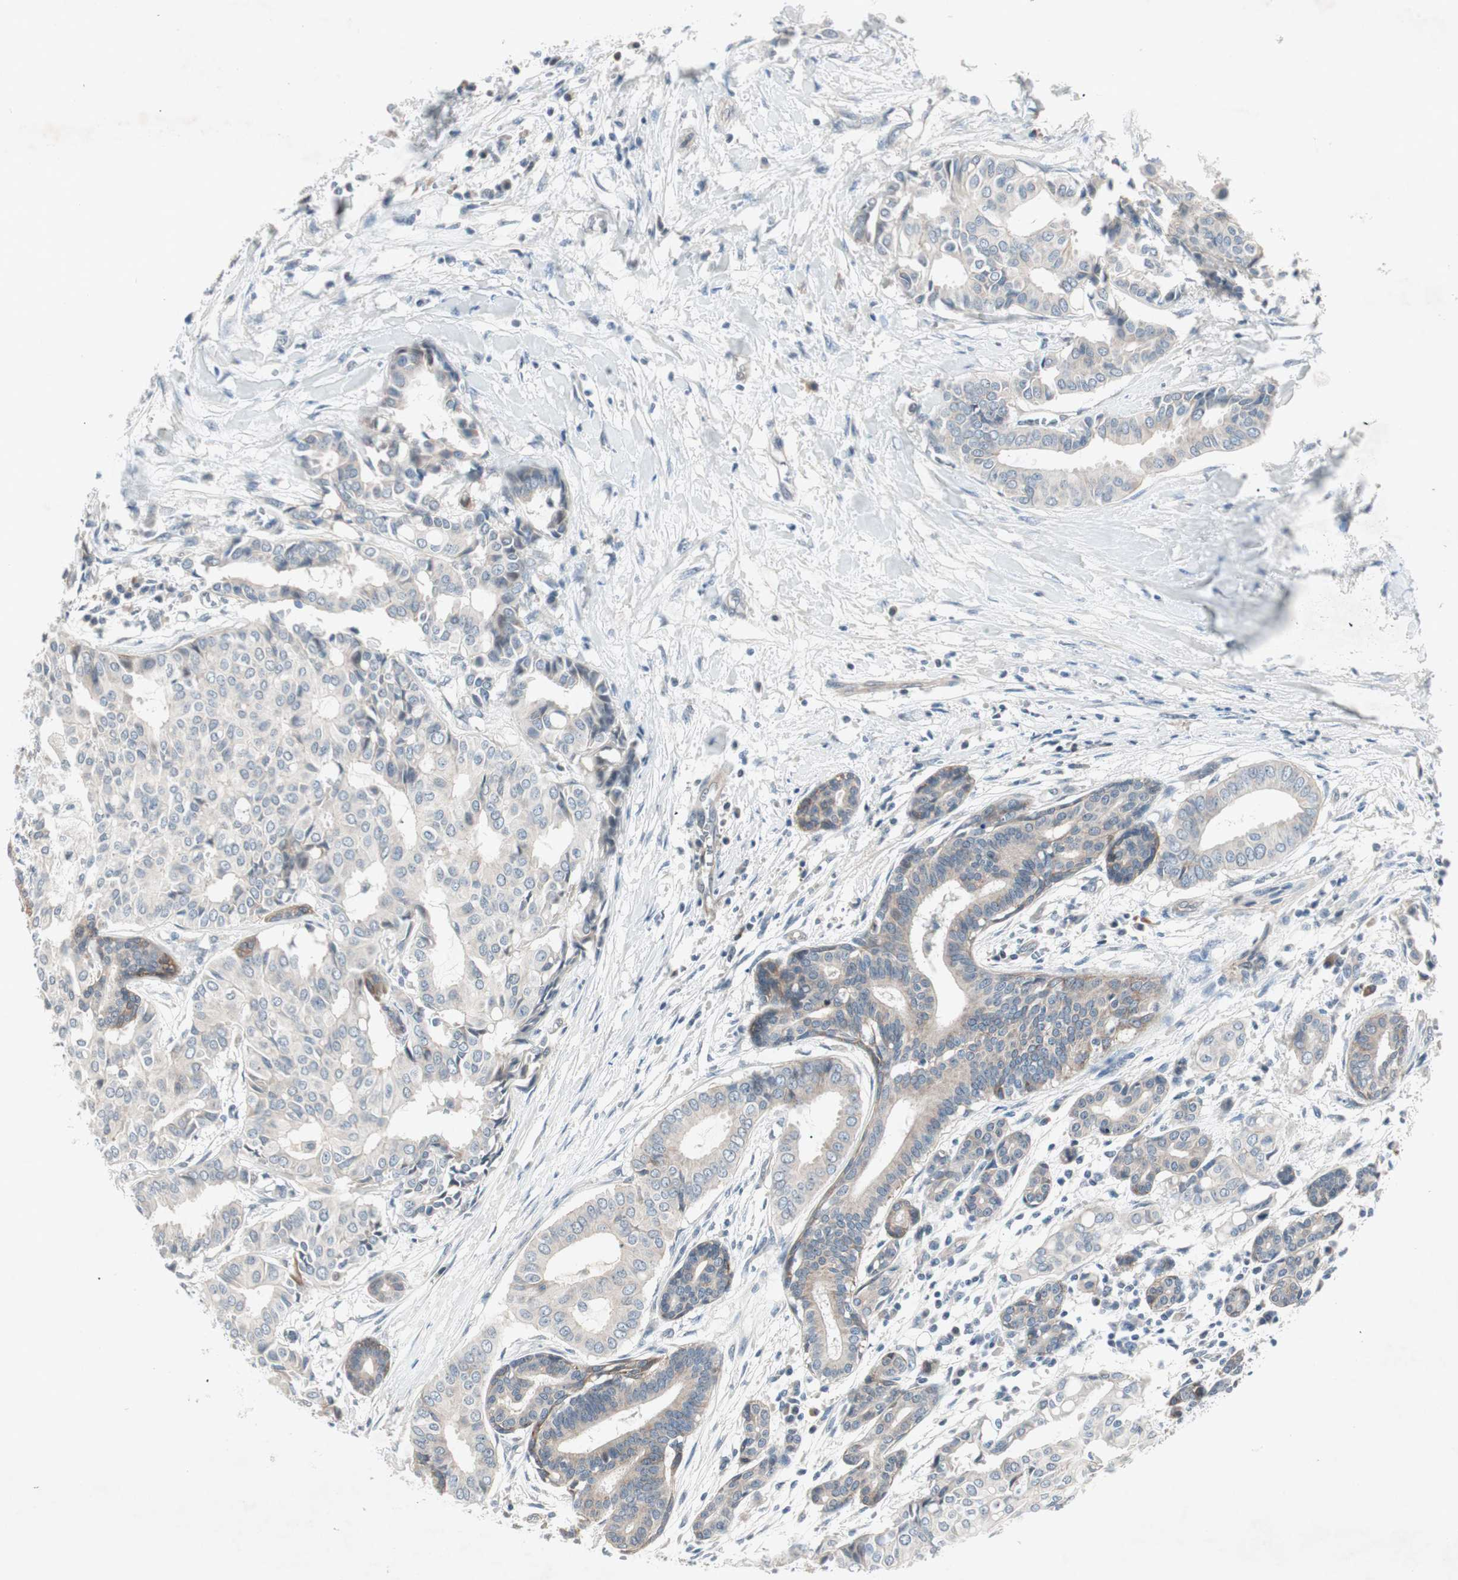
{"staining": {"intensity": "weak", "quantity": "25%-75%", "location": "cytoplasmic/membranous"}, "tissue": "head and neck cancer", "cell_type": "Tumor cells", "image_type": "cancer", "snomed": [{"axis": "morphology", "description": "Adenocarcinoma, NOS"}, {"axis": "topography", "description": "Salivary gland"}, {"axis": "topography", "description": "Head-Neck"}], "caption": "Human head and neck cancer (adenocarcinoma) stained for a protein (brown) displays weak cytoplasmic/membranous positive expression in about 25%-75% of tumor cells.", "gene": "ITGB4", "patient": {"sex": "female", "age": 59}}